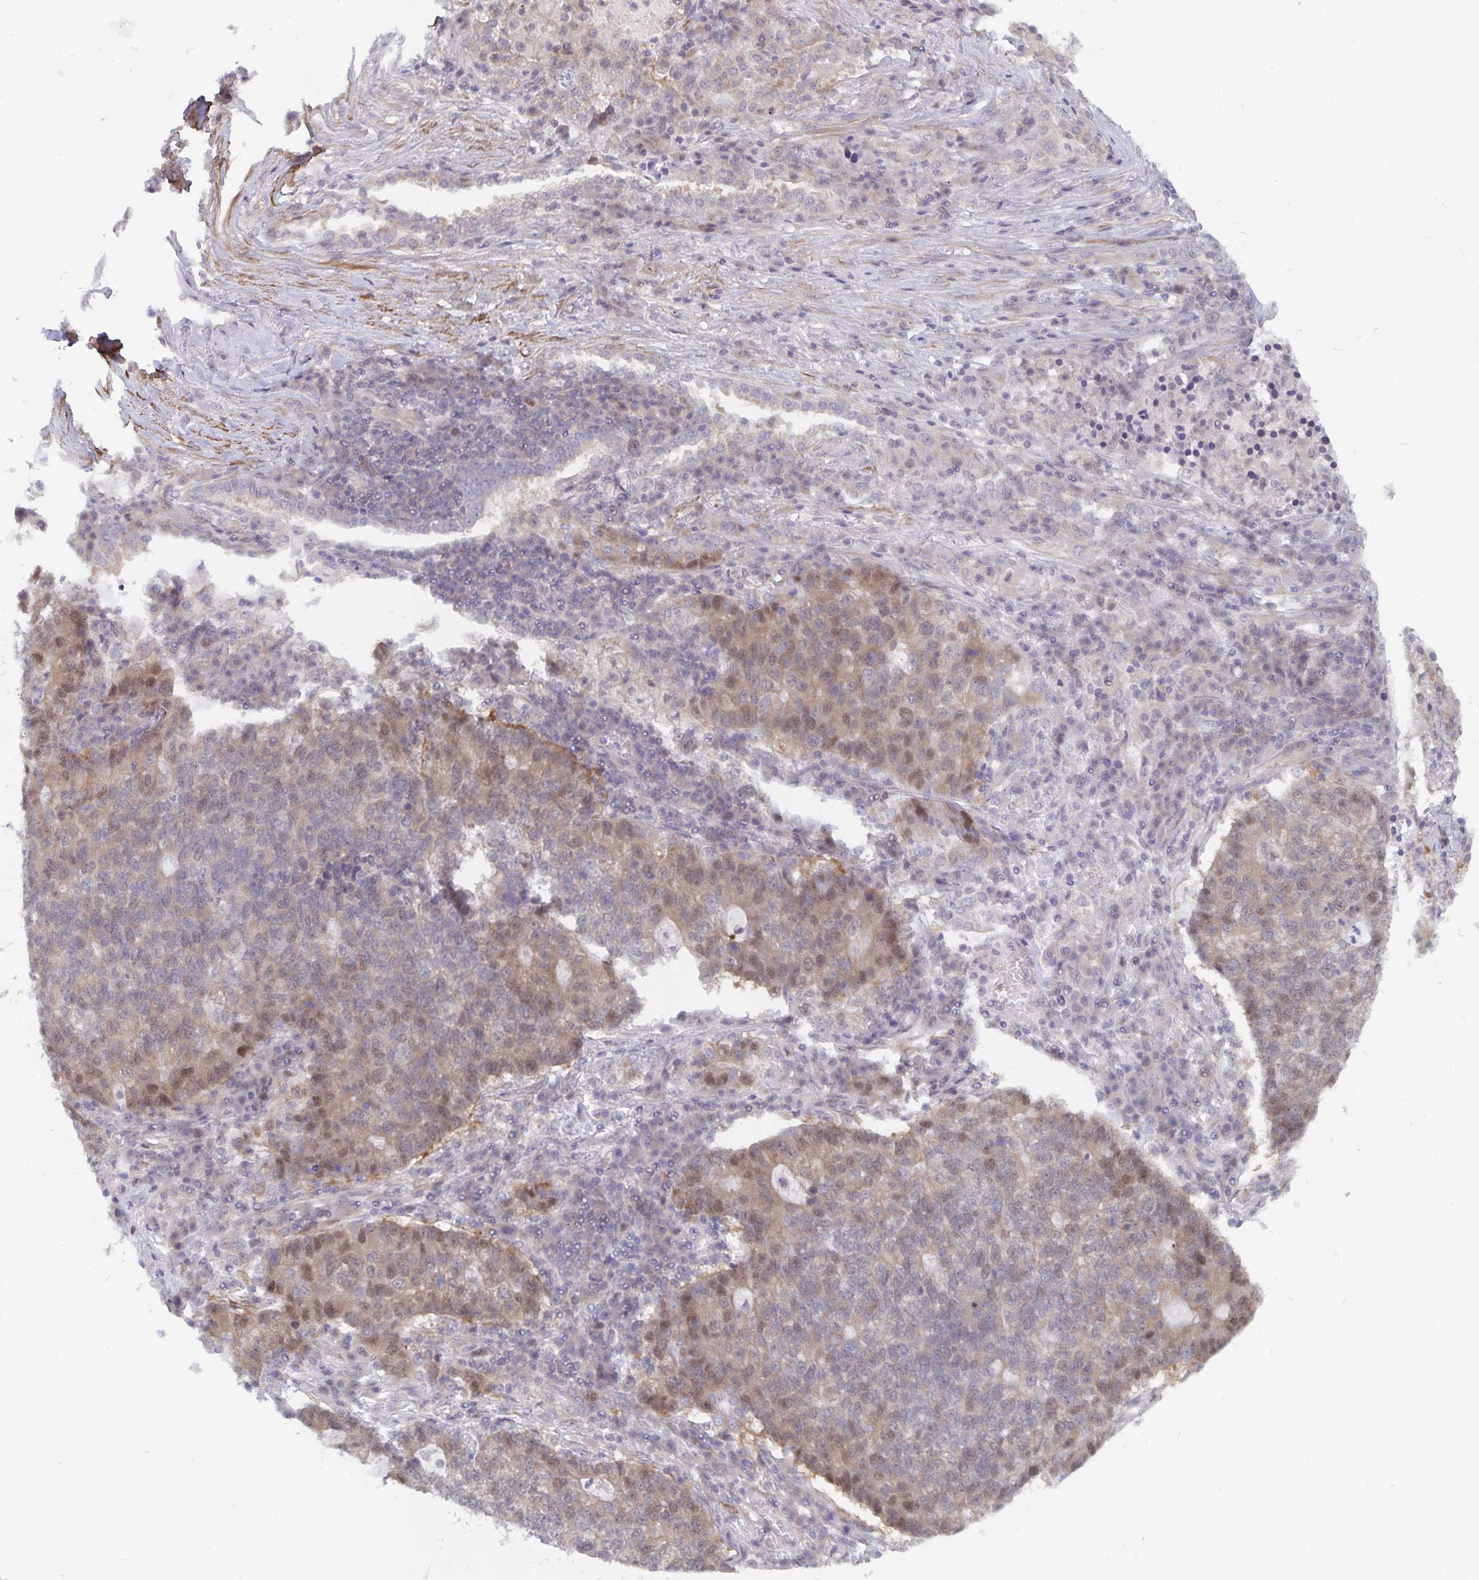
{"staining": {"intensity": "weak", "quantity": "<25%", "location": "nuclear"}, "tissue": "lung cancer", "cell_type": "Tumor cells", "image_type": "cancer", "snomed": [{"axis": "morphology", "description": "Adenocarcinoma, NOS"}, {"axis": "topography", "description": "Lung"}], "caption": "High power microscopy image of an IHC image of lung cancer, revealing no significant positivity in tumor cells.", "gene": "BAG6", "patient": {"sex": "male", "age": 57}}